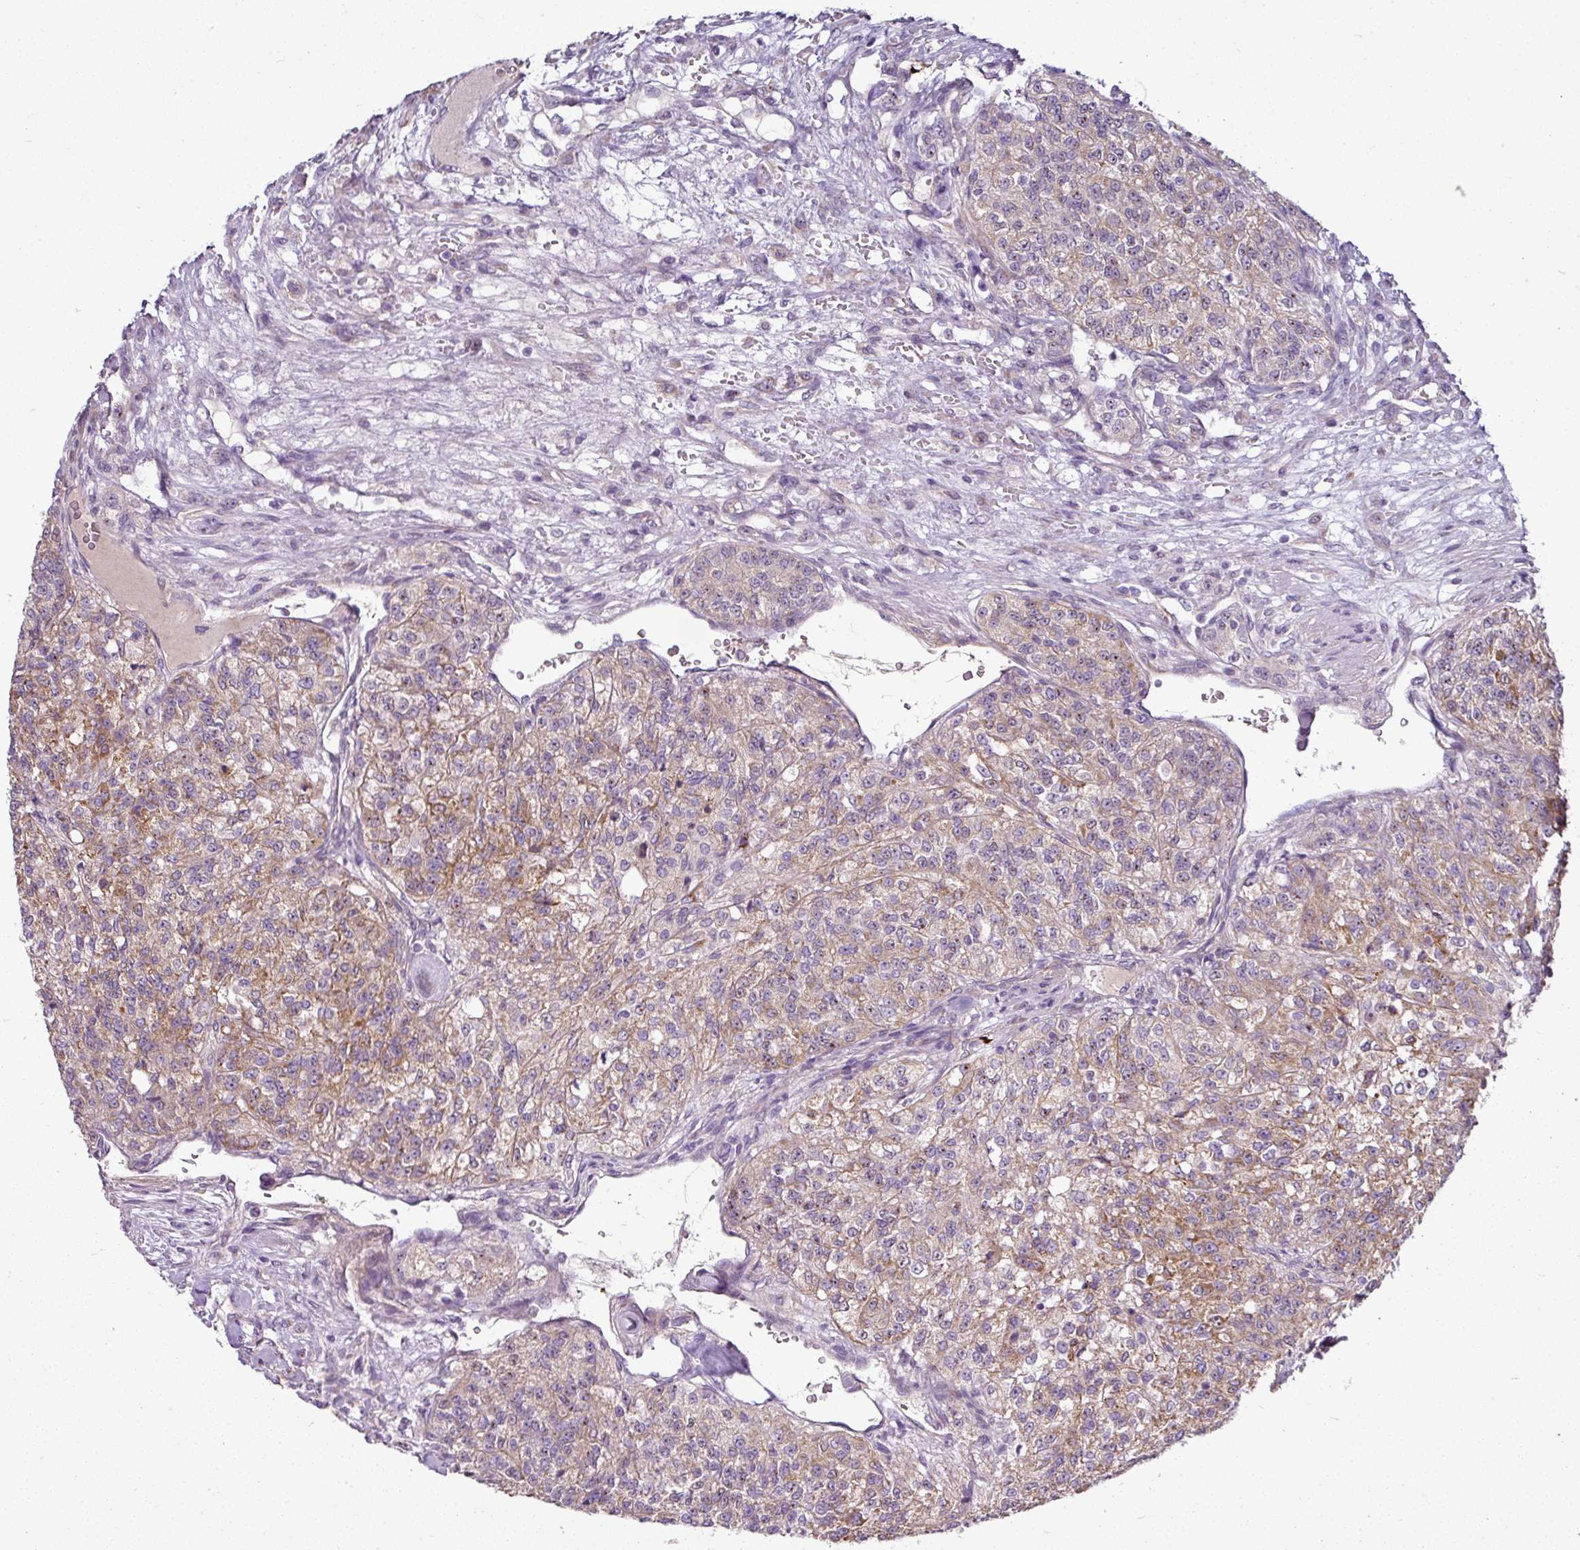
{"staining": {"intensity": "moderate", "quantity": "25%-75%", "location": "cytoplasmic/membranous"}, "tissue": "renal cancer", "cell_type": "Tumor cells", "image_type": "cancer", "snomed": [{"axis": "morphology", "description": "Adenocarcinoma, NOS"}, {"axis": "topography", "description": "Kidney"}], "caption": "Adenocarcinoma (renal) was stained to show a protein in brown. There is medium levels of moderate cytoplasmic/membranous positivity in approximately 25%-75% of tumor cells.", "gene": "GAN", "patient": {"sex": "female", "age": 63}}